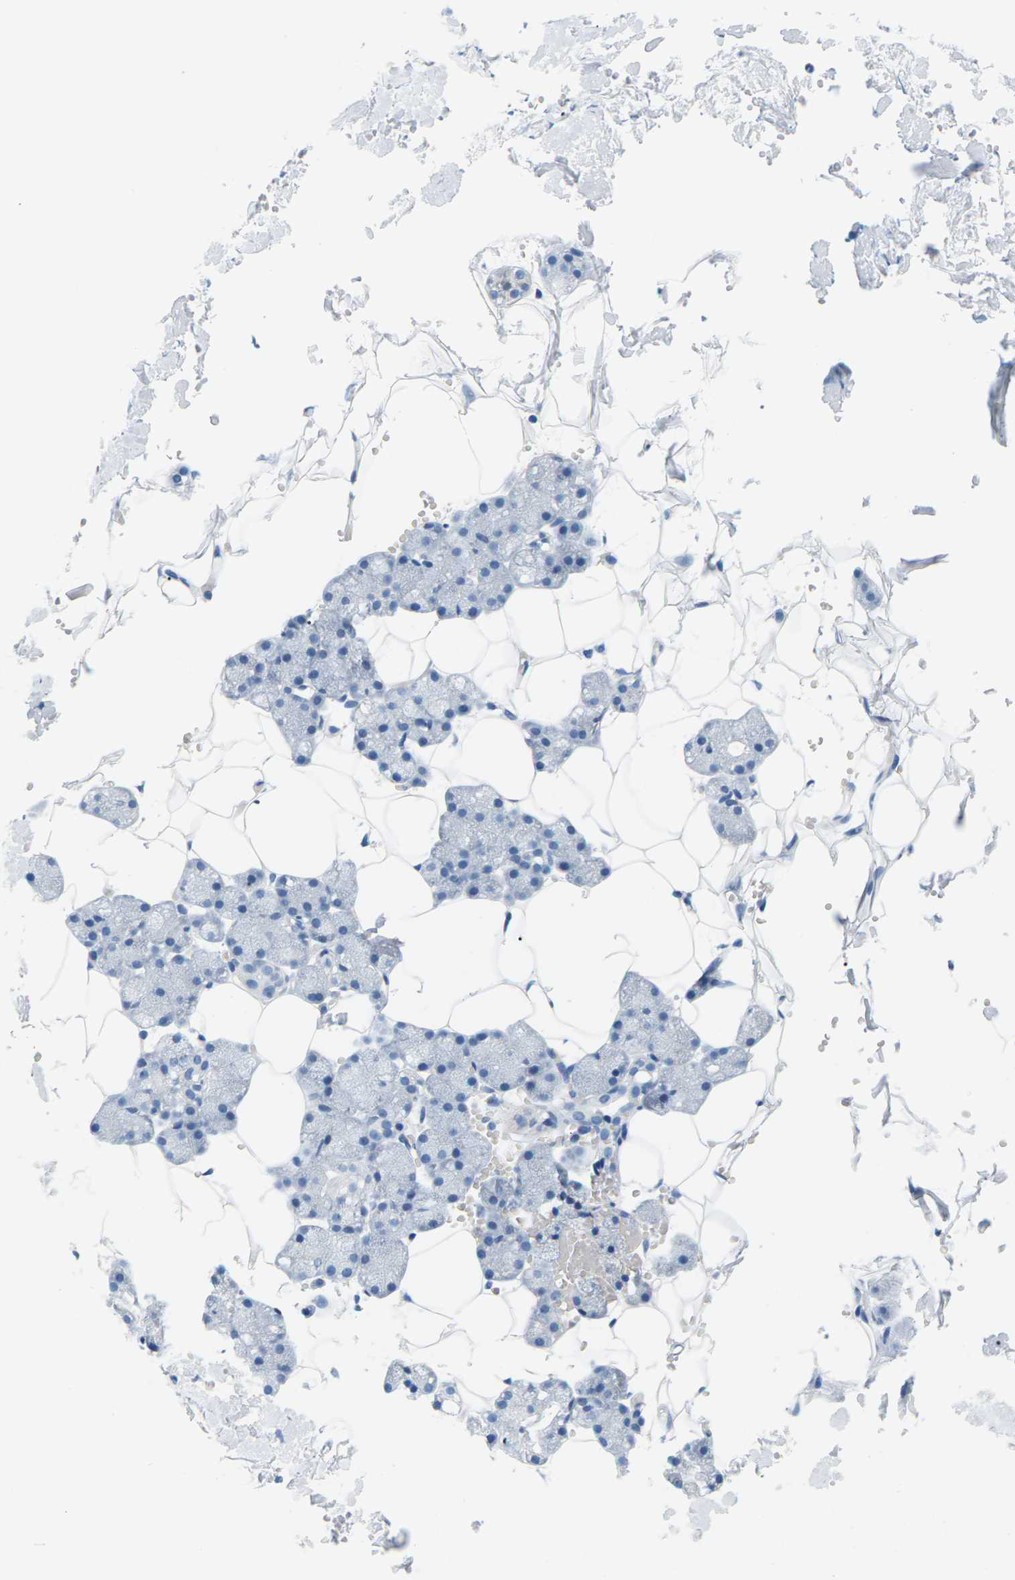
{"staining": {"intensity": "negative", "quantity": "none", "location": "none"}, "tissue": "salivary gland", "cell_type": "Glandular cells", "image_type": "normal", "snomed": [{"axis": "morphology", "description": "Normal tissue, NOS"}, {"axis": "topography", "description": "Salivary gland"}], "caption": "Histopathology image shows no significant protein staining in glandular cells of unremarkable salivary gland.", "gene": "SLC12A1", "patient": {"sex": "male", "age": 62}}